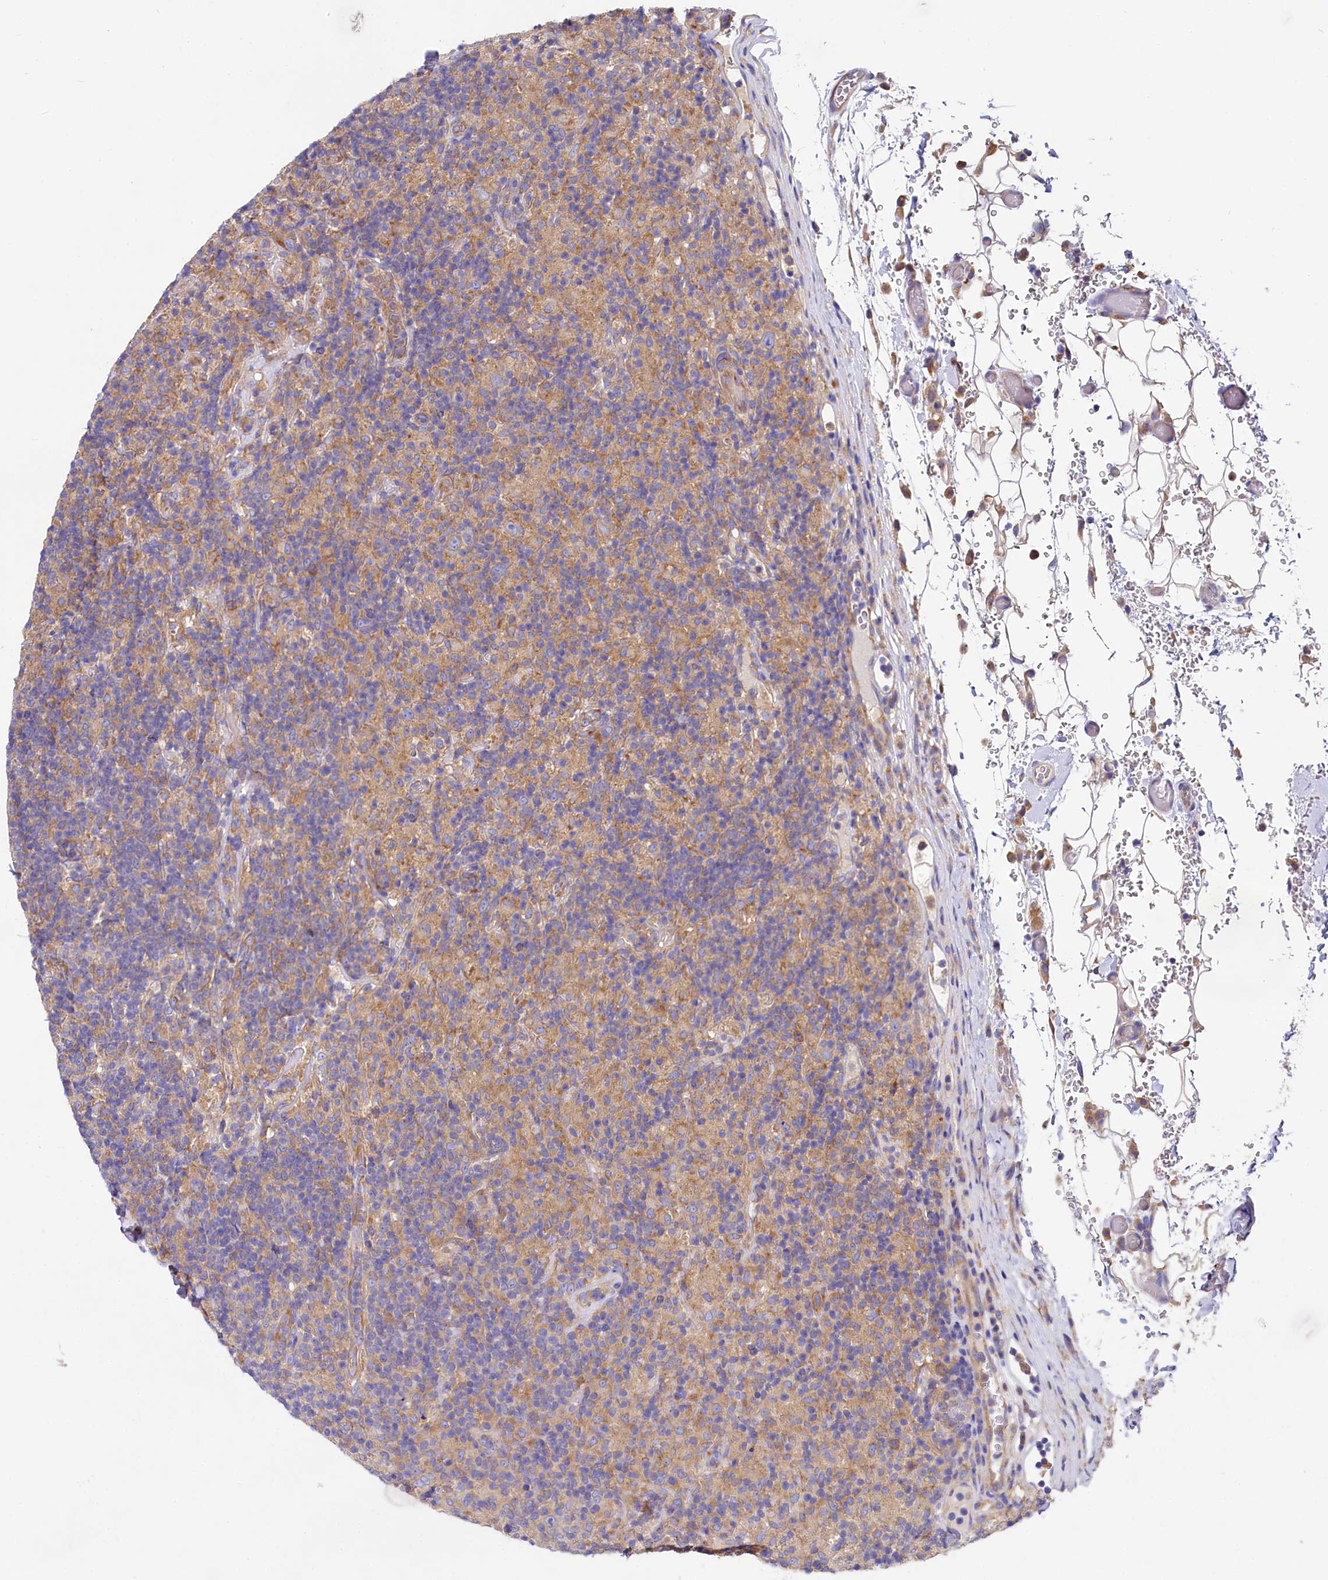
{"staining": {"intensity": "weak", "quantity": ">75%", "location": "cytoplasmic/membranous"}, "tissue": "lymphoma", "cell_type": "Tumor cells", "image_type": "cancer", "snomed": [{"axis": "morphology", "description": "Hodgkin's disease, NOS"}, {"axis": "topography", "description": "Lymph node"}], "caption": "Immunohistochemistry histopathology image of neoplastic tissue: Hodgkin's disease stained using IHC displays low levels of weak protein expression localized specifically in the cytoplasmic/membranous of tumor cells, appearing as a cytoplasmic/membranous brown color.", "gene": "QARS1", "patient": {"sex": "male", "age": 70}}